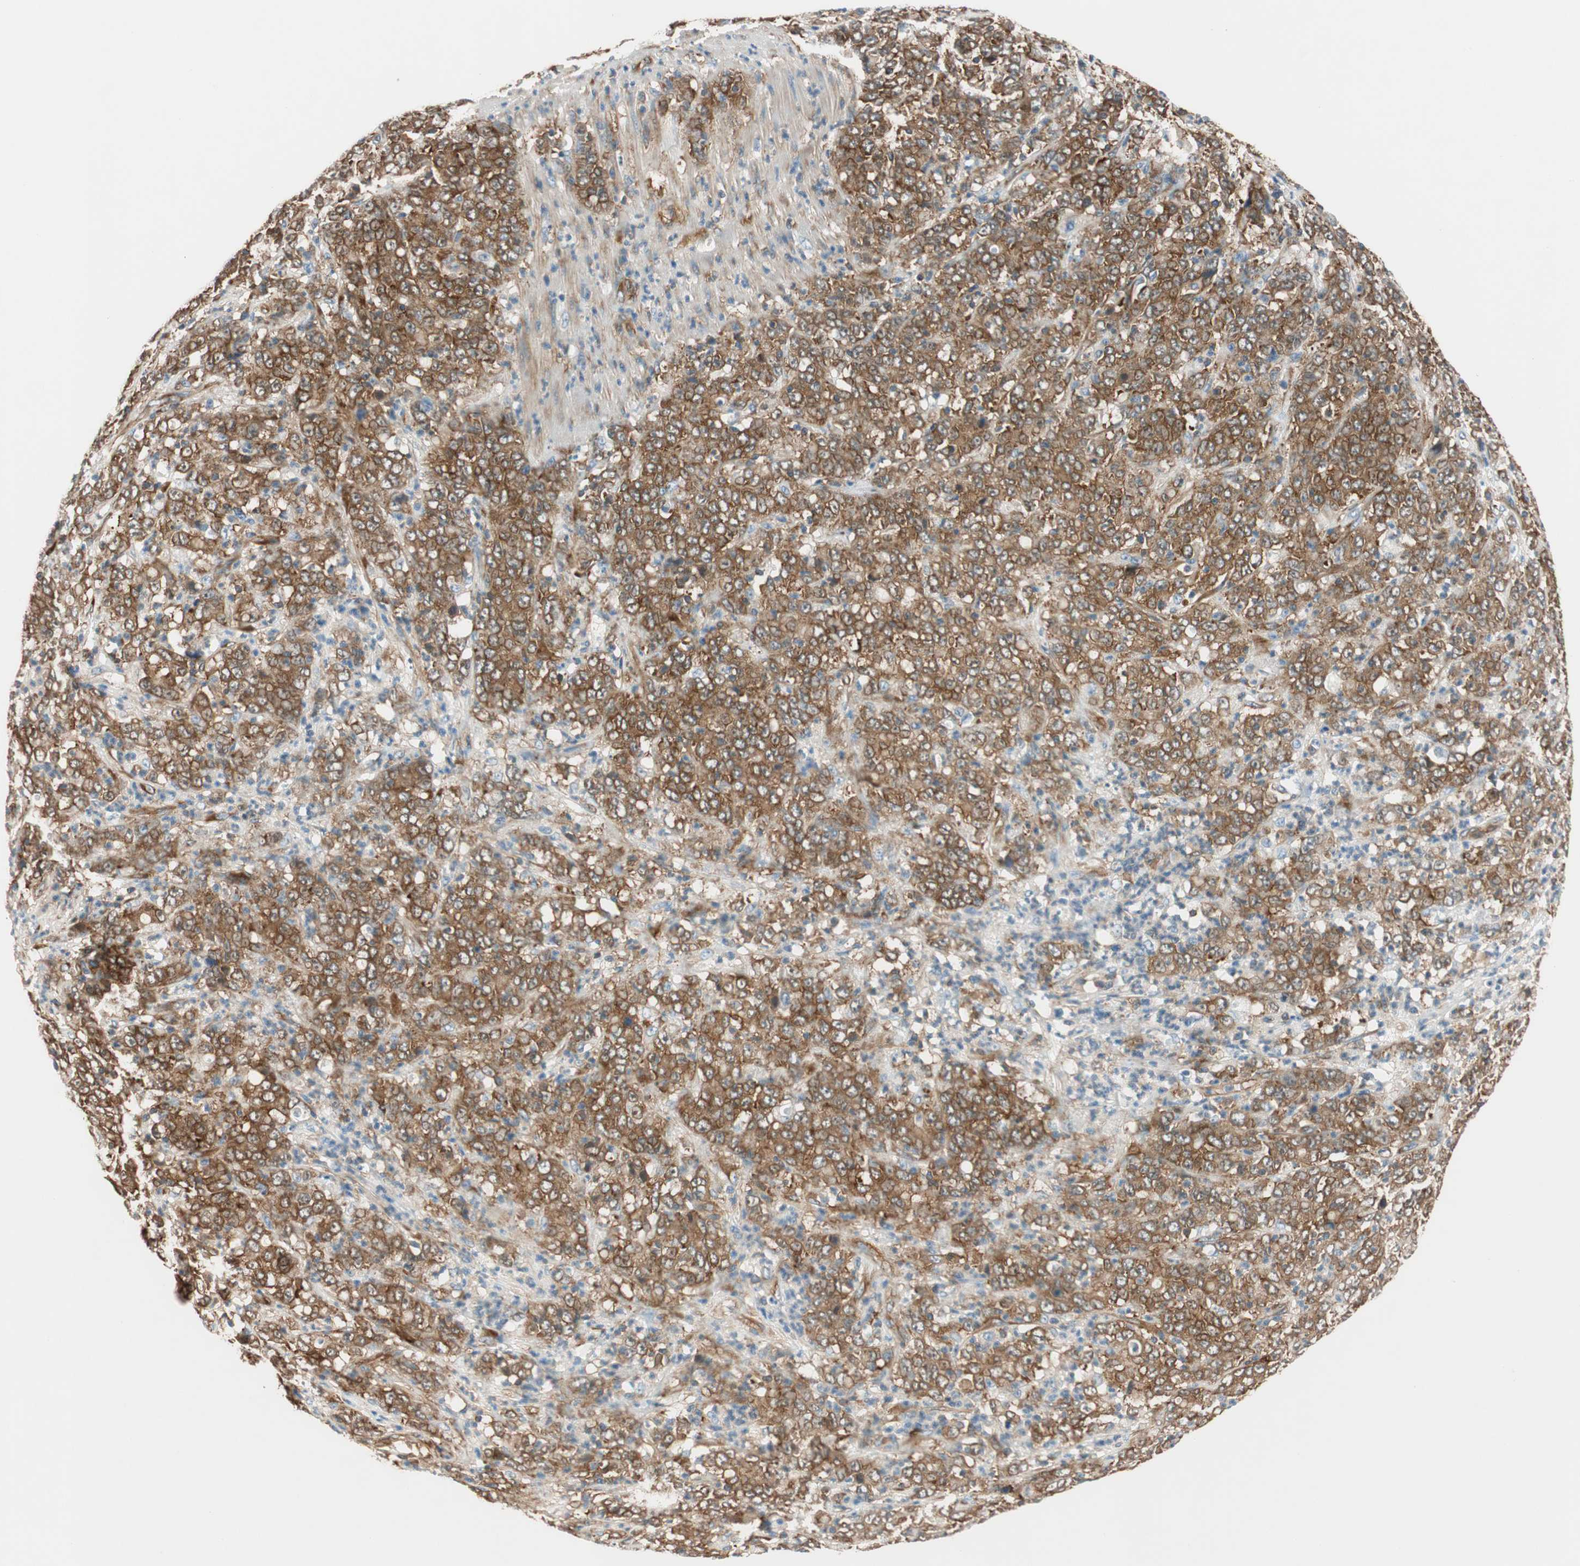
{"staining": {"intensity": "strong", "quantity": ">75%", "location": "cytoplasmic/membranous"}, "tissue": "stomach cancer", "cell_type": "Tumor cells", "image_type": "cancer", "snomed": [{"axis": "morphology", "description": "Adenocarcinoma, NOS"}, {"axis": "topography", "description": "Stomach, lower"}], "caption": "Human stomach cancer (adenocarcinoma) stained with a protein marker displays strong staining in tumor cells.", "gene": "WASL", "patient": {"sex": "female", "age": 71}}